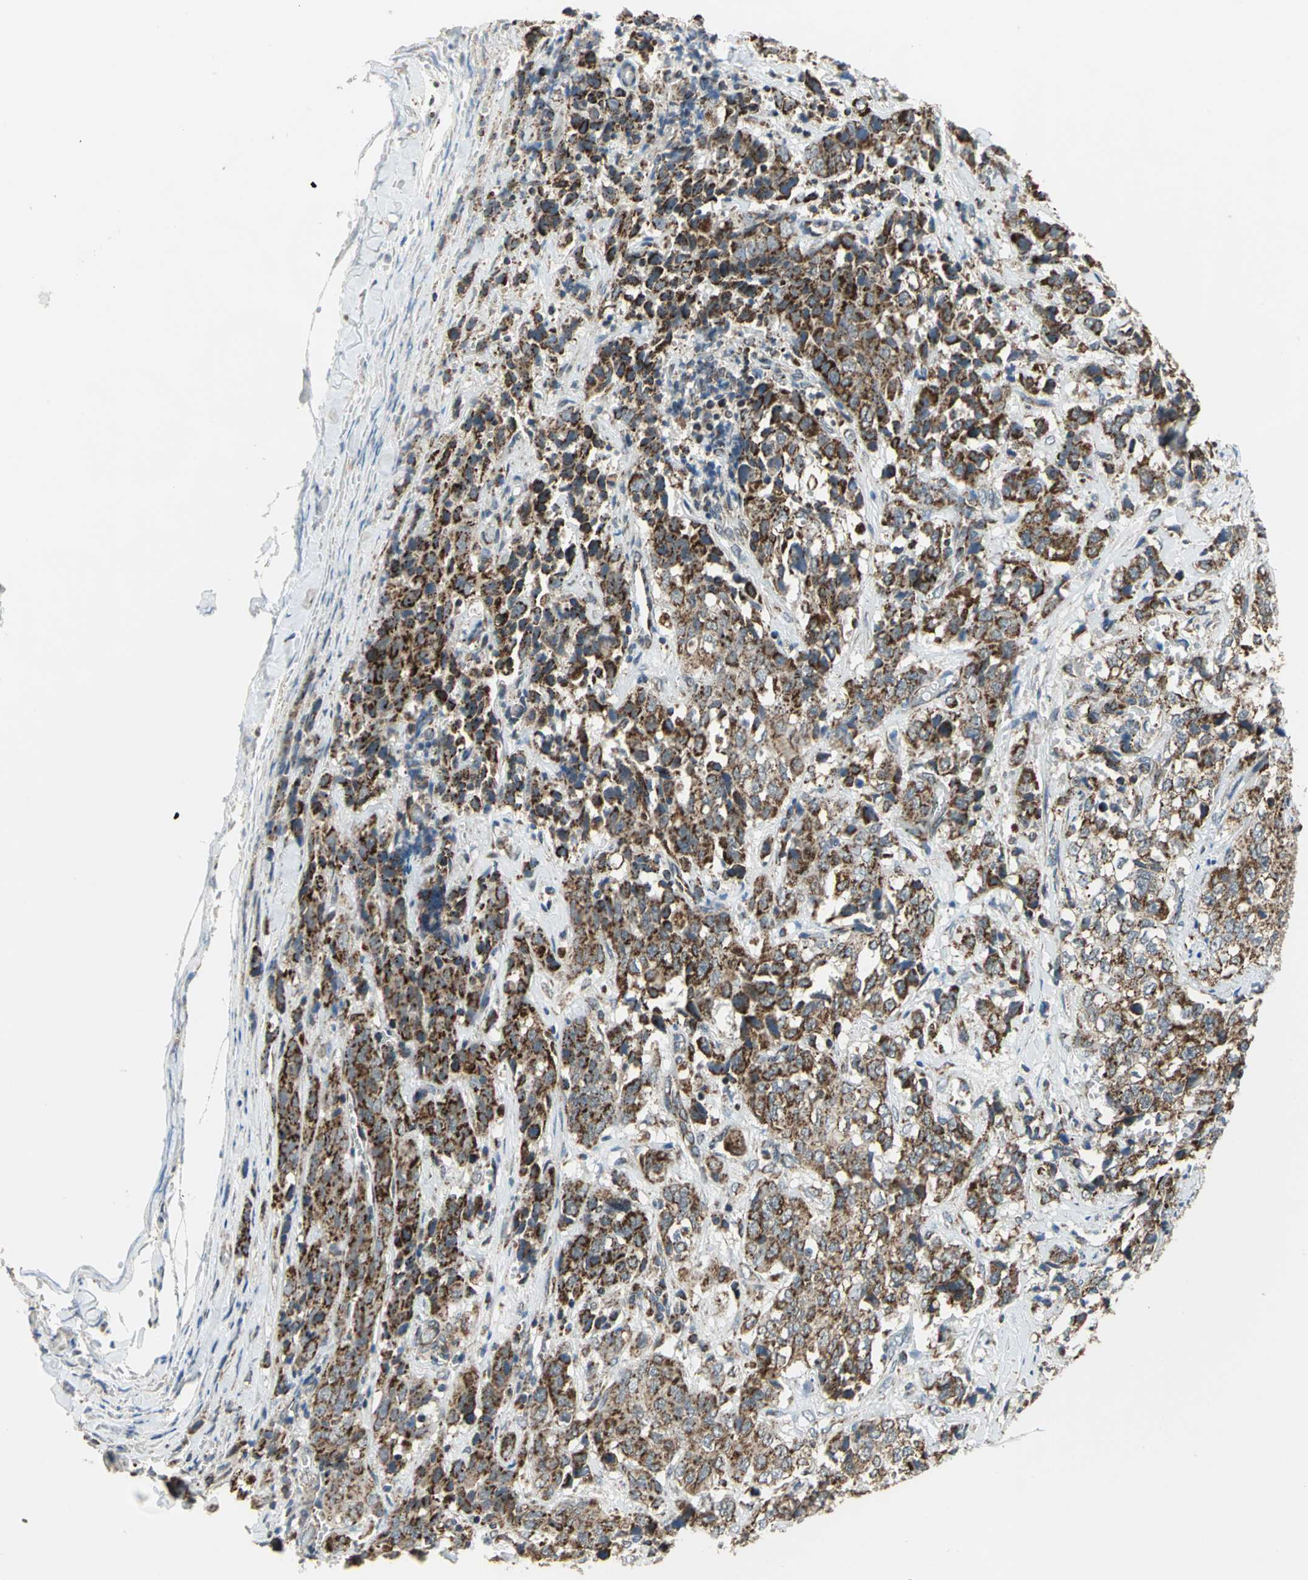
{"staining": {"intensity": "strong", "quantity": ">75%", "location": "cytoplasmic/membranous"}, "tissue": "stomach cancer", "cell_type": "Tumor cells", "image_type": "cancer", "snomed": [{"axis": "morphology", "description": "Adenocarcinoma, NOS"}, {"axis": "topography", "description": "Stomach"}], "caption": "This is a histology image of immunohistochemistry staining of stomach adenocarcinoma, which shows strong expression in the cytoplasmic/membranous of tumor cells.", "gene": "MRPS22", "patient": {"sex": "male", "age": 48}}